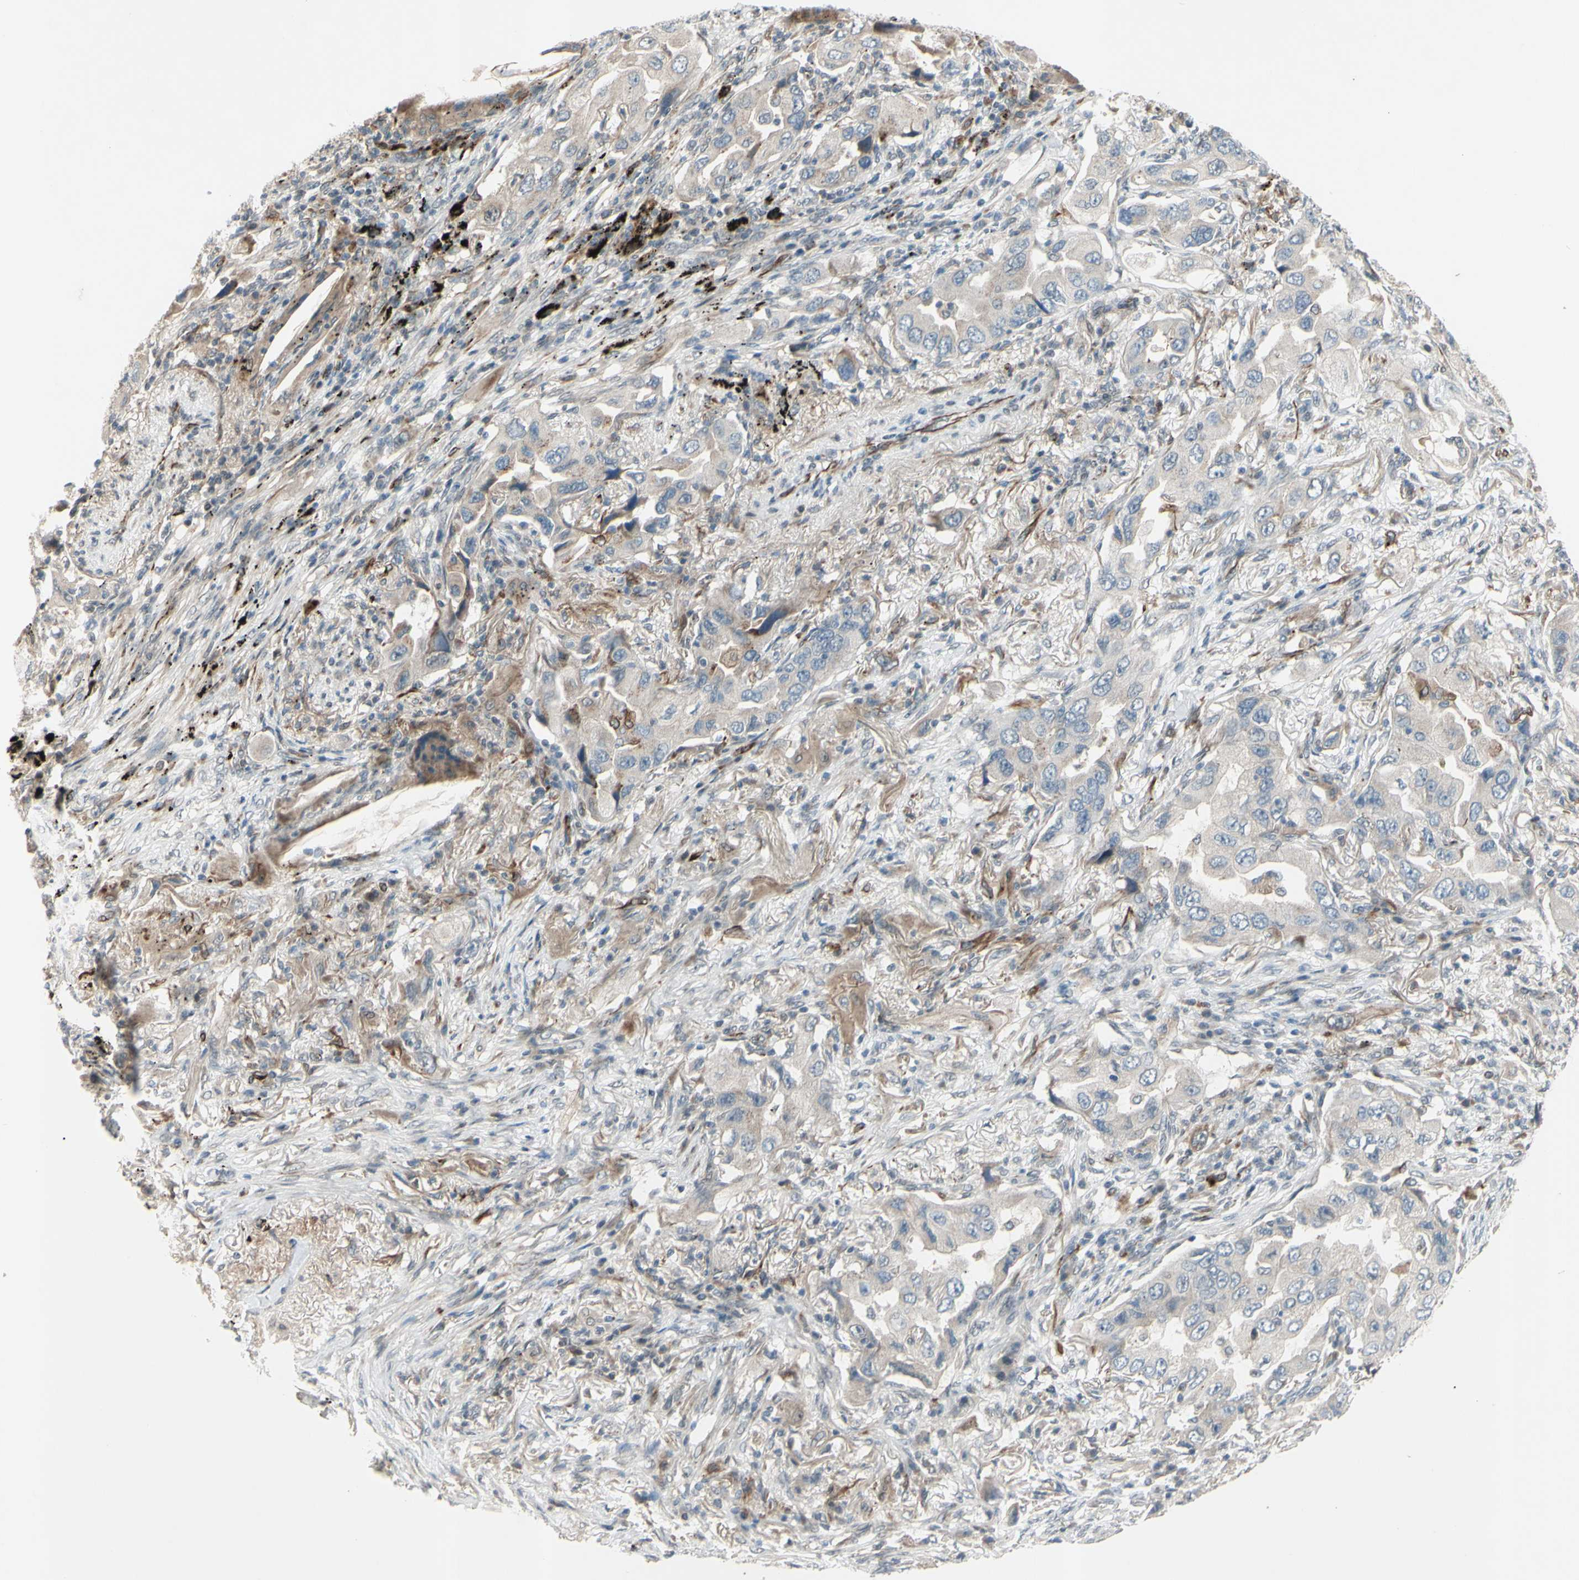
{"staining": {"intensity": "weak", "quantity": "<25%", "location": "cytoplasmic/membranous"}, "tissue": "lung cancer", "cell_type": "Tumor cells", "image_type": "cancer", "snomed": [{"axis": "morphology", "description": "Adenocarcinoma, NOS"}, {"axis": "topography", "description": "Lung"}], "caption": "High power microscopy photomicrograph of an IHC micrograph of lung adenocarcinoma, revealing no significant staining in tumor cells.", "gene": "FGFR2", "patient": {"sex": "female", "age": 65}}